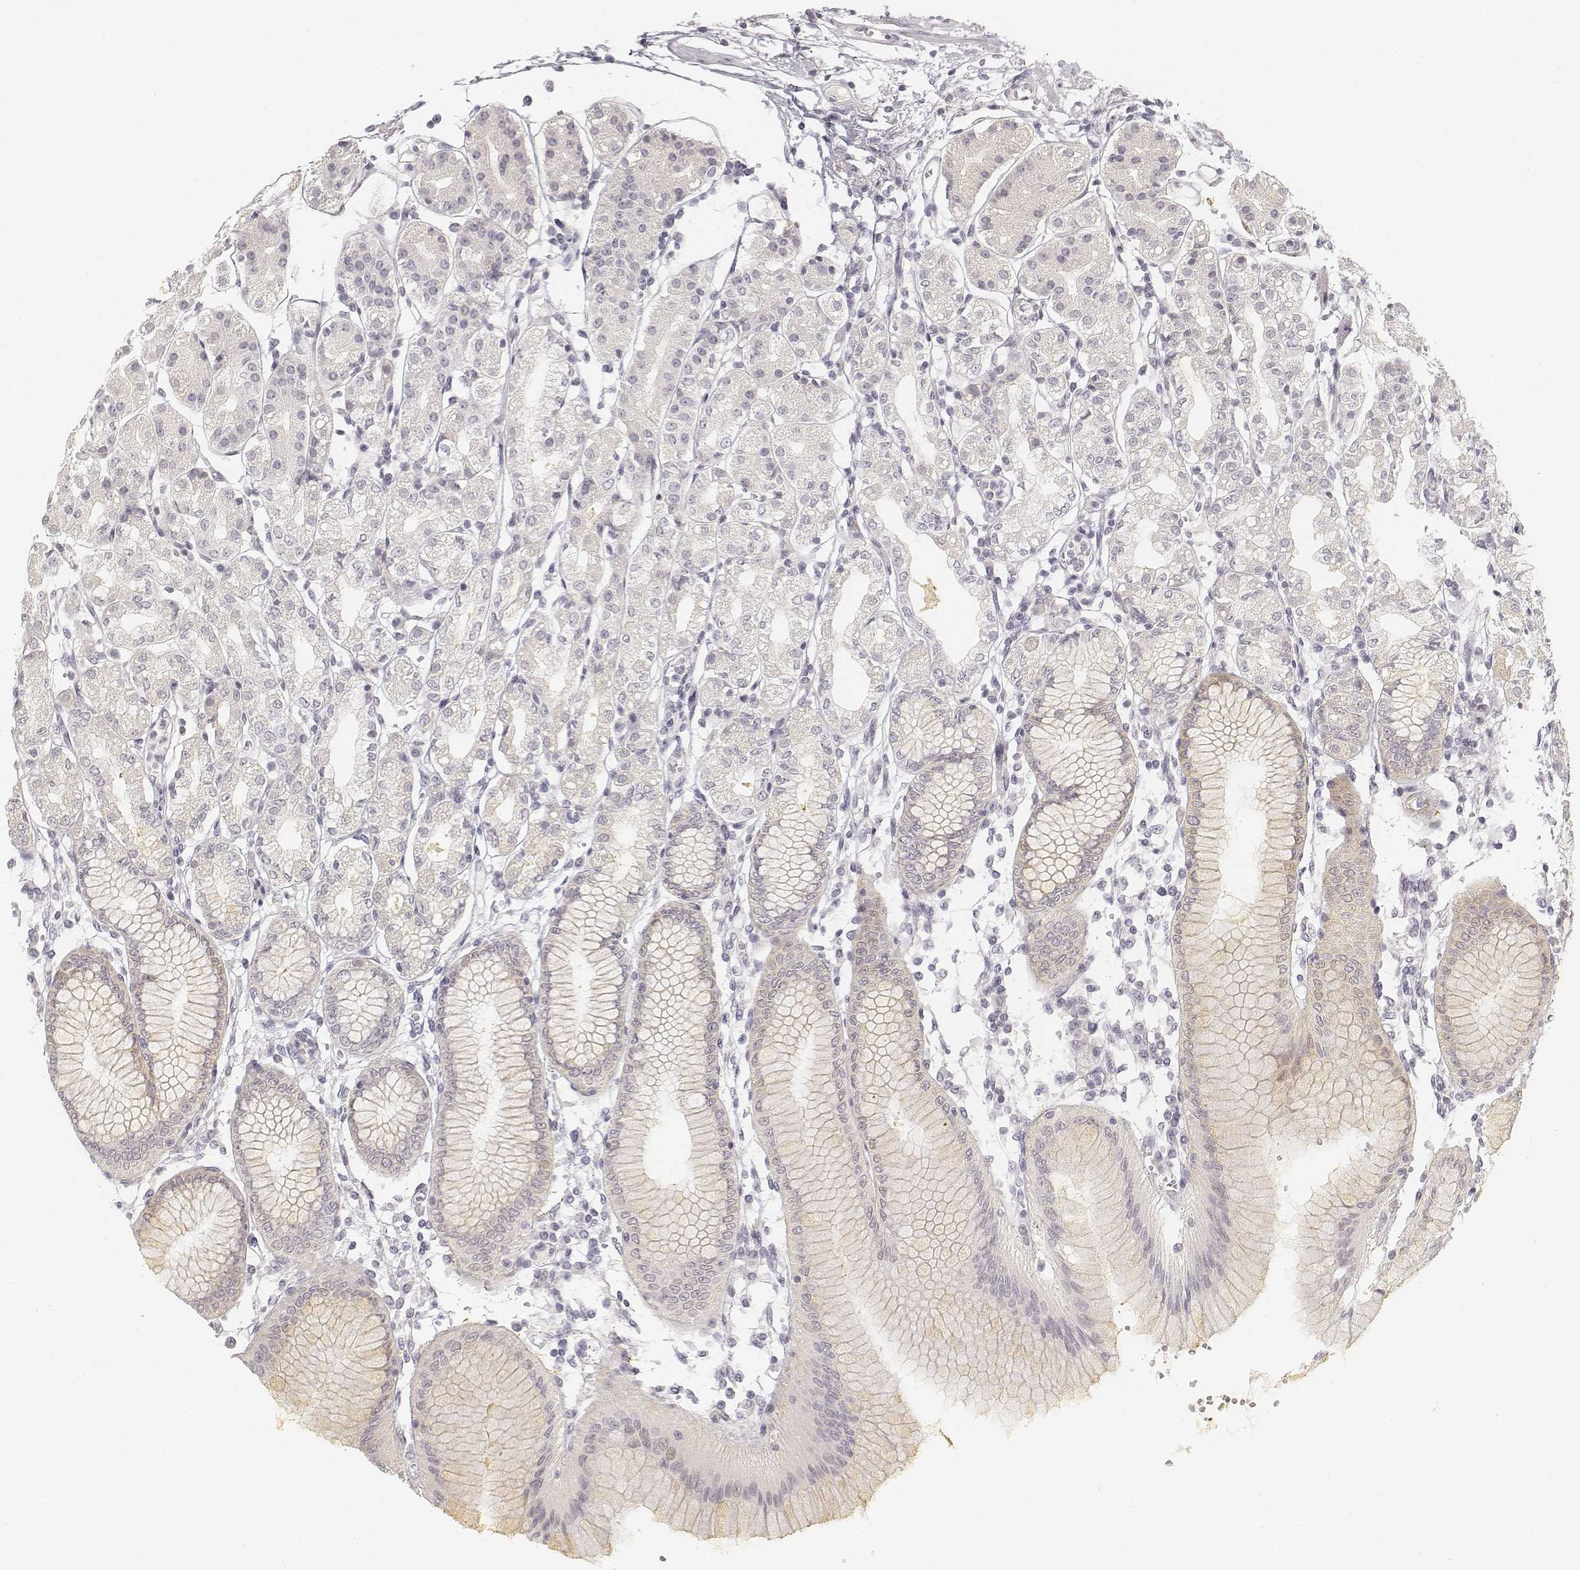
{"staining": {"intensity": "weak", "quantity": "<25%", "location": "cytoplasmic/membranous"}, "tissue": "stomach", "cell_type": "Glandular cells", "image_type": "normal", "snomed": [{"axis": "morphology", "description": "Normal tissue, NOS"}, {"axis": "topography", "description": "Skeletal muscle"}, {"axis": "topography", "description": "Stomach"}], "caption": "A photomicrograph of stomach stained for a protein exhibits no brown staining in glandular cells.", "gene": "DSG4", "patient": {"sex": "female", "age": 57}}